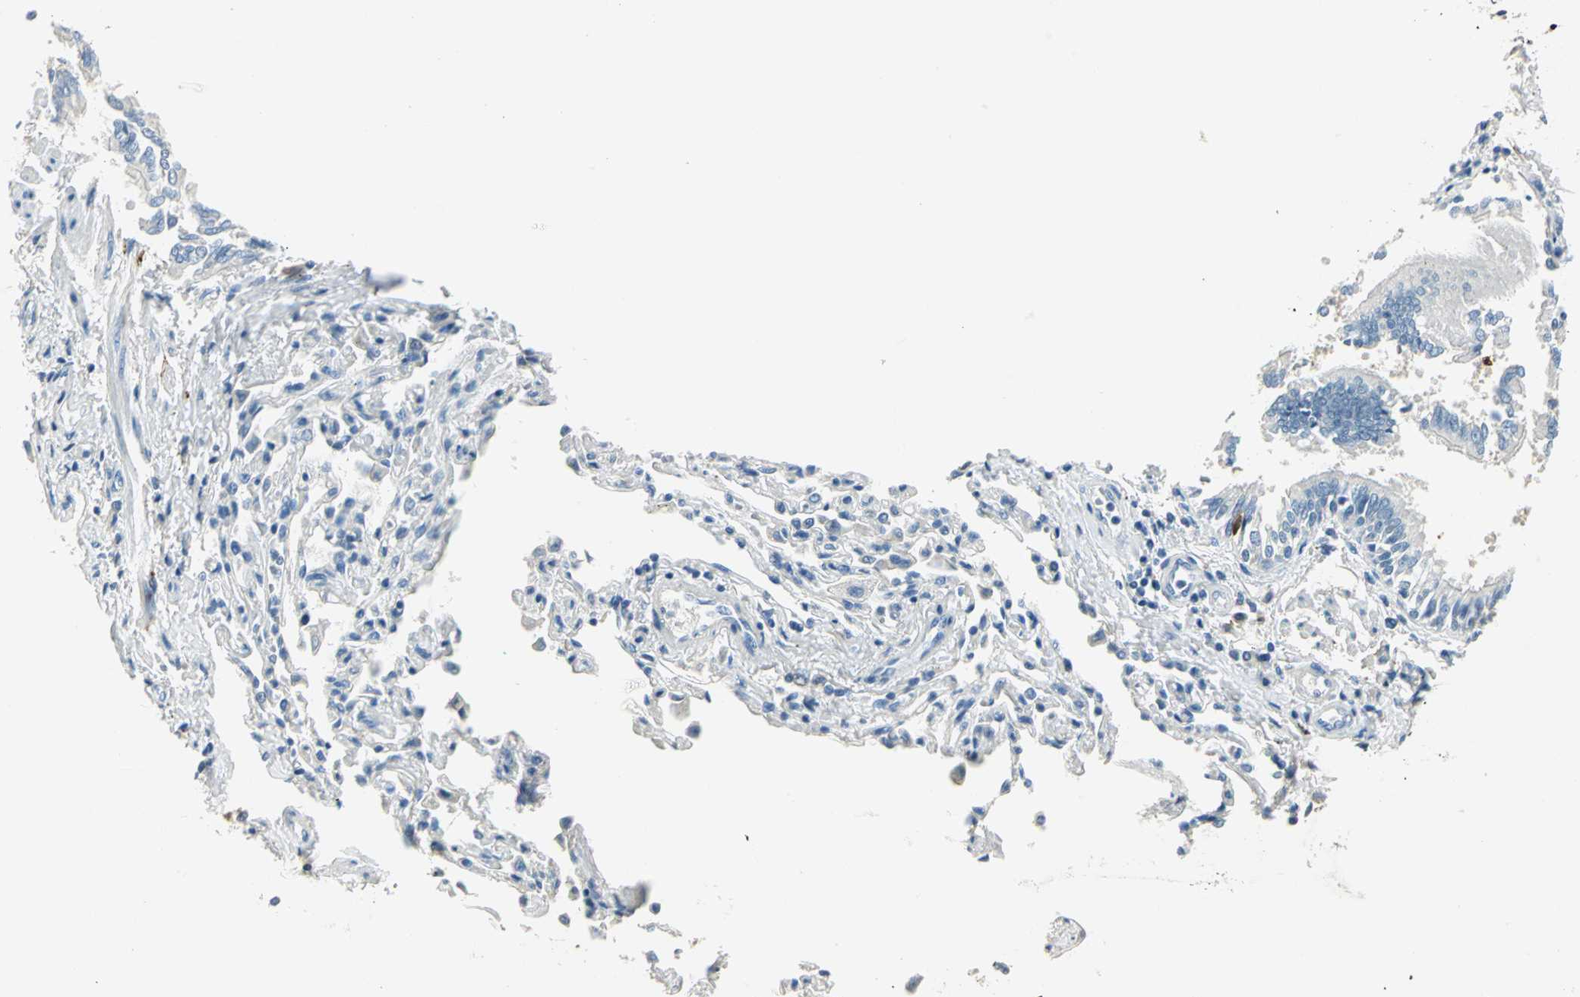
{"staining": {"intensity": "strong", "quantity": "<25%", "location": "cytoplasmic/membranous"}, "tissue": "bronchus", "cell_type": "Respiratory epithelial cells", "image_type": "normal", "snomed": [{"axis": "morphology", "description": "Normal tissue, NOS"}, {"axis": "topography", "description": "Lung"}], "caption": "This is a photomicrograph of immunohistochemistry (IHC) staining of benign bronchus, which shows strong positivity in the cytoplasmic/membranous of respiratory epithelial cells.", "gene": "UCHL1", "patient": {"sex": "male", "age": 64}}